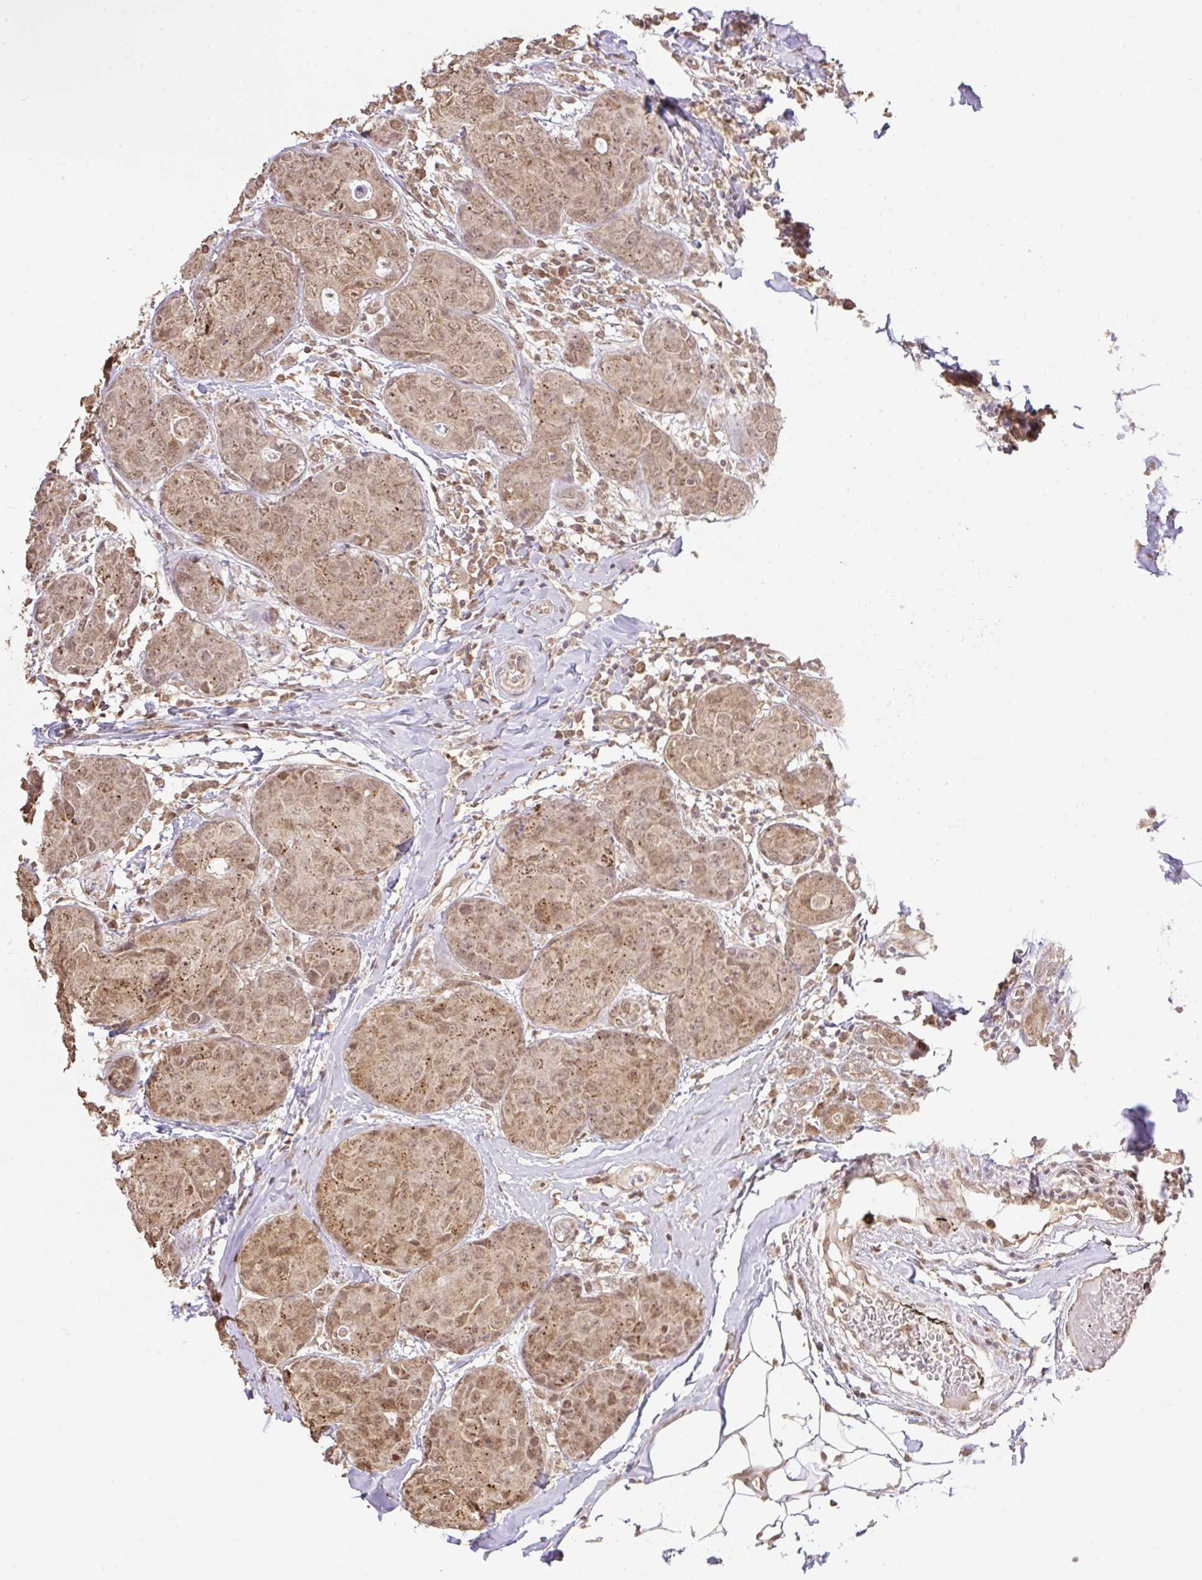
{"staining": {"intensity": "moderate", "quantity": ">75%", "location": "cytoplasmic/membranous,nuclear"}, "tissue": "breast cancer", "cell_type": "Tumor cells", "image_type": "cancer", "snomed": [{"axis": "morphology", "description": "Duct carcinoma"}, {"axis": "topography", "description": "Breast"}], "caption": "This photomicrograph demonstrates IHC staining of breast cancer, with medium moderate cytoplasmic/membranous and nuclear positivity in approximately >75% of tumor cells.", "gene": "VPS25", "patient": {"sex": "female", "age": 43}}